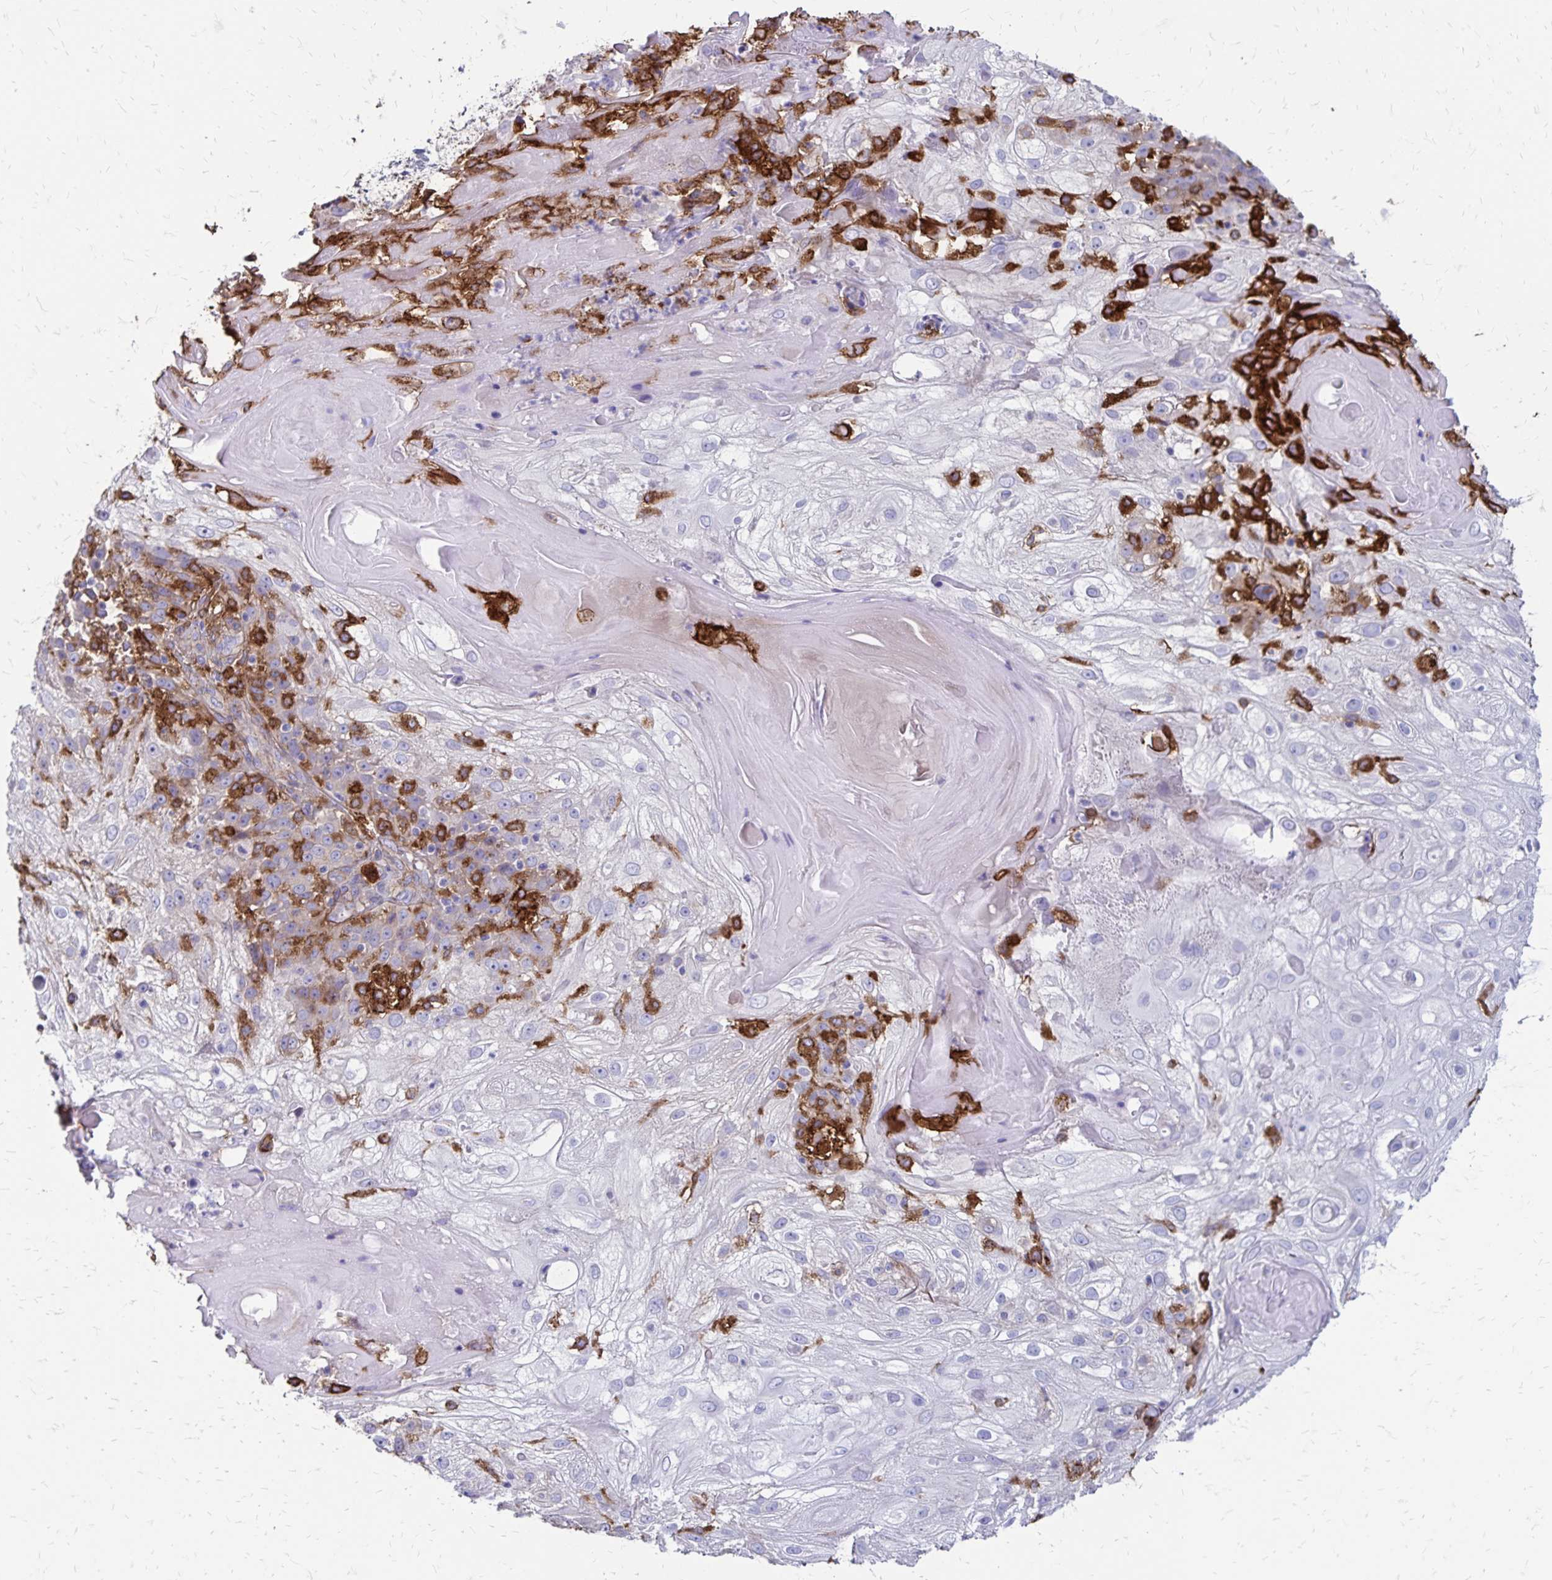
{"staining": {"intensity": "negative", "quantity": "none", "location": "none"}, "tissue": "skin cancer", "cell_type": "Tumor cells", "image_type": "cancer", "snomed": [{"axis": "morphology", "description": "Normal tissue, NOS"}, {"axis": "morphology", "description": "Squamous cell carcinoma, NOS"}, {"axis": "topography", "description": "Skin"}], "caption": "The image exhibits no staining of tumor cells in skin squamous cell carcinoma.", "gene": "TNS3", "patient": {"sex": "female", "age": 83}}